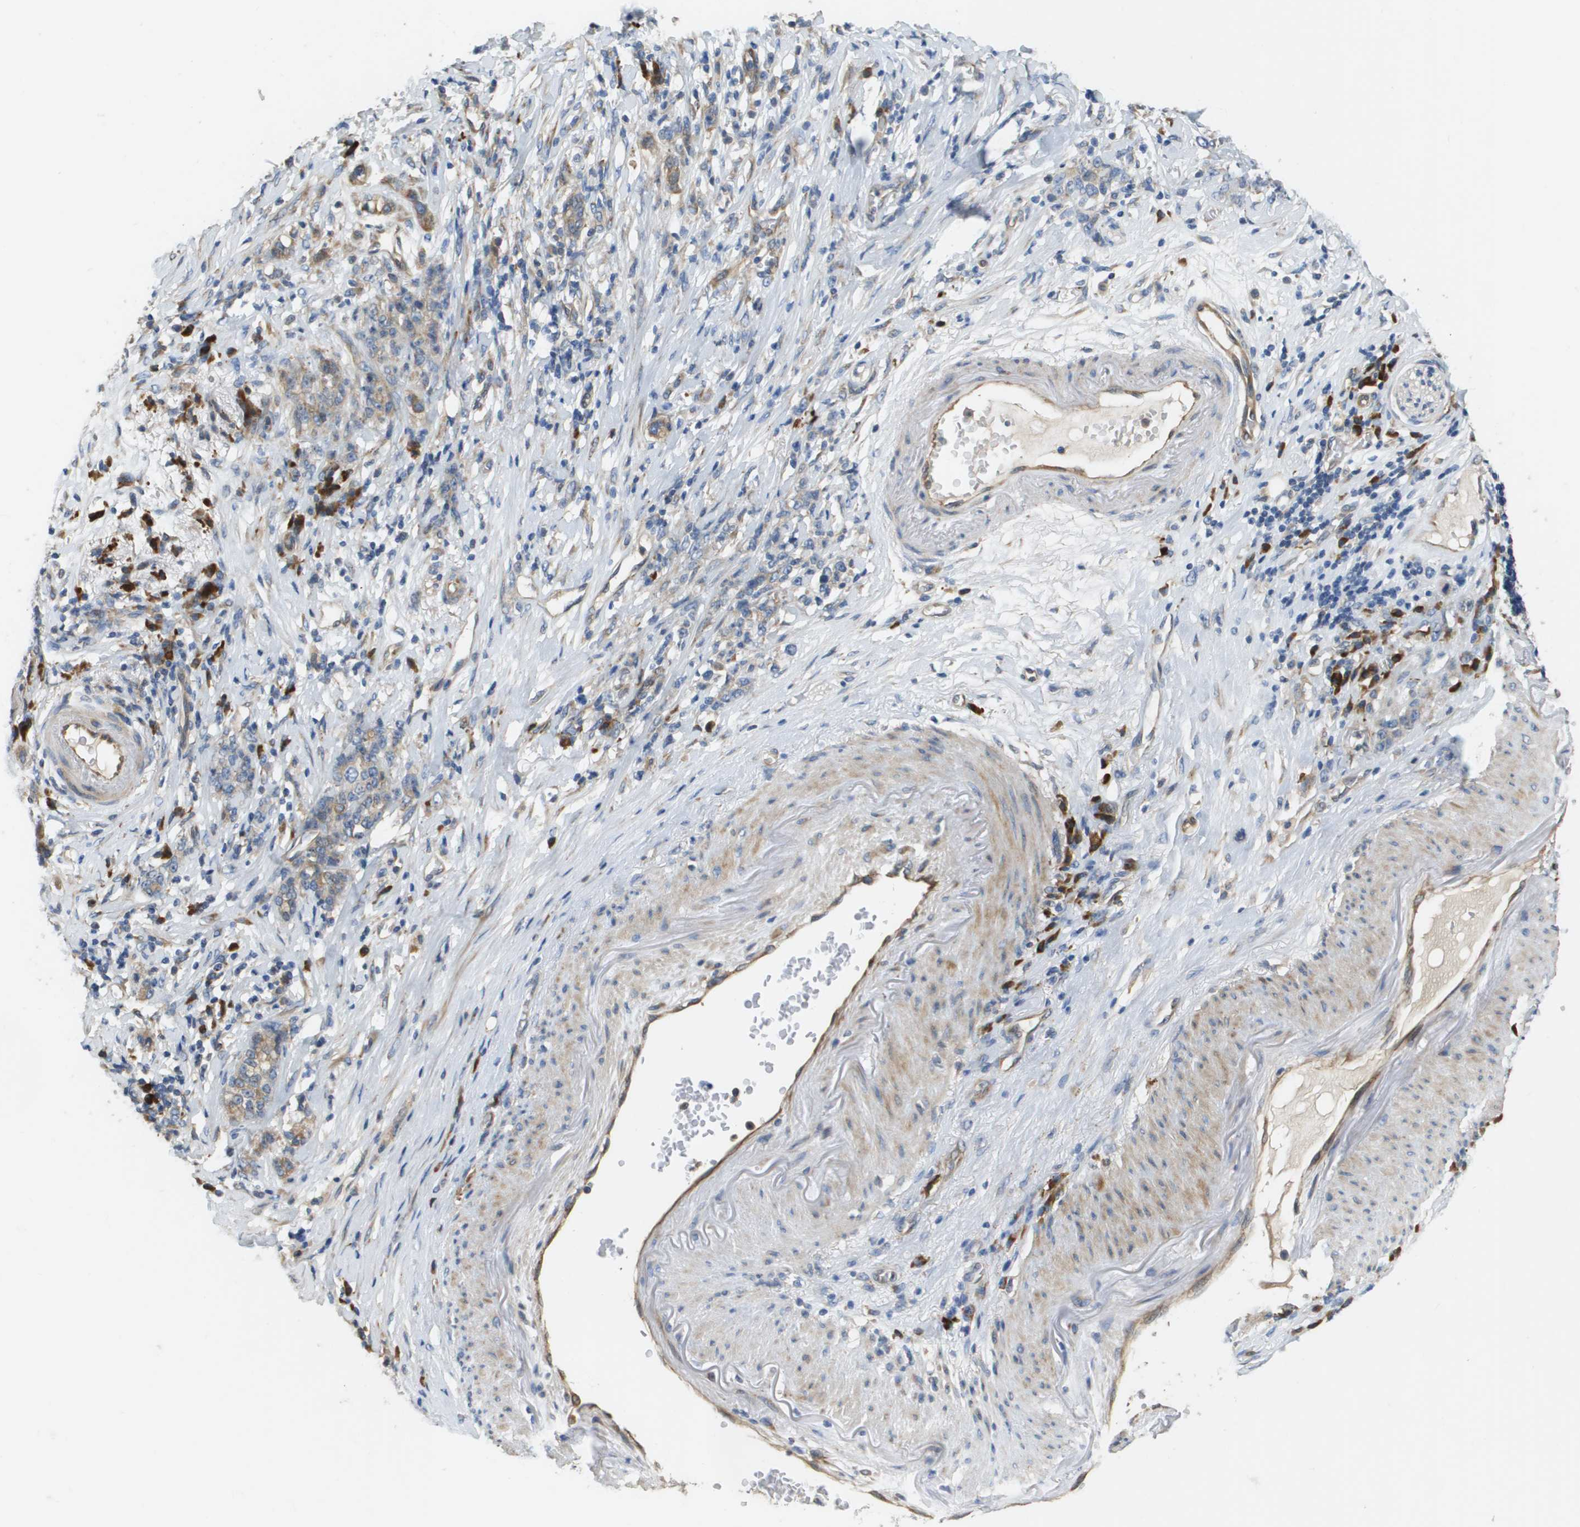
{"staining": {"intensity": "moderate", "quantity": "25%-75%", "location": "cytoplasmic/membranous"}, "tissue": "stomach cancer", "cell_type": "Tumor cells", "image_type": "cancer", "snomed": [{"axis": "morphology", "description": "Adenocarcinoma, NOS"}, {"axis": "topography", "description": "Stomach, lower"}], "caption": "An image of stomach cancer (adenocarcinoma) stained for a protein demonstrates moderate cytoplasmic/membranous brown staining in tumor cells. The staining was performed using DAB, with brown indicating positive protein expression. Nuclei are stained blue with hematoxylin.", "gene": "CASP10", "patient": {"sex": "male", "age": 88}}